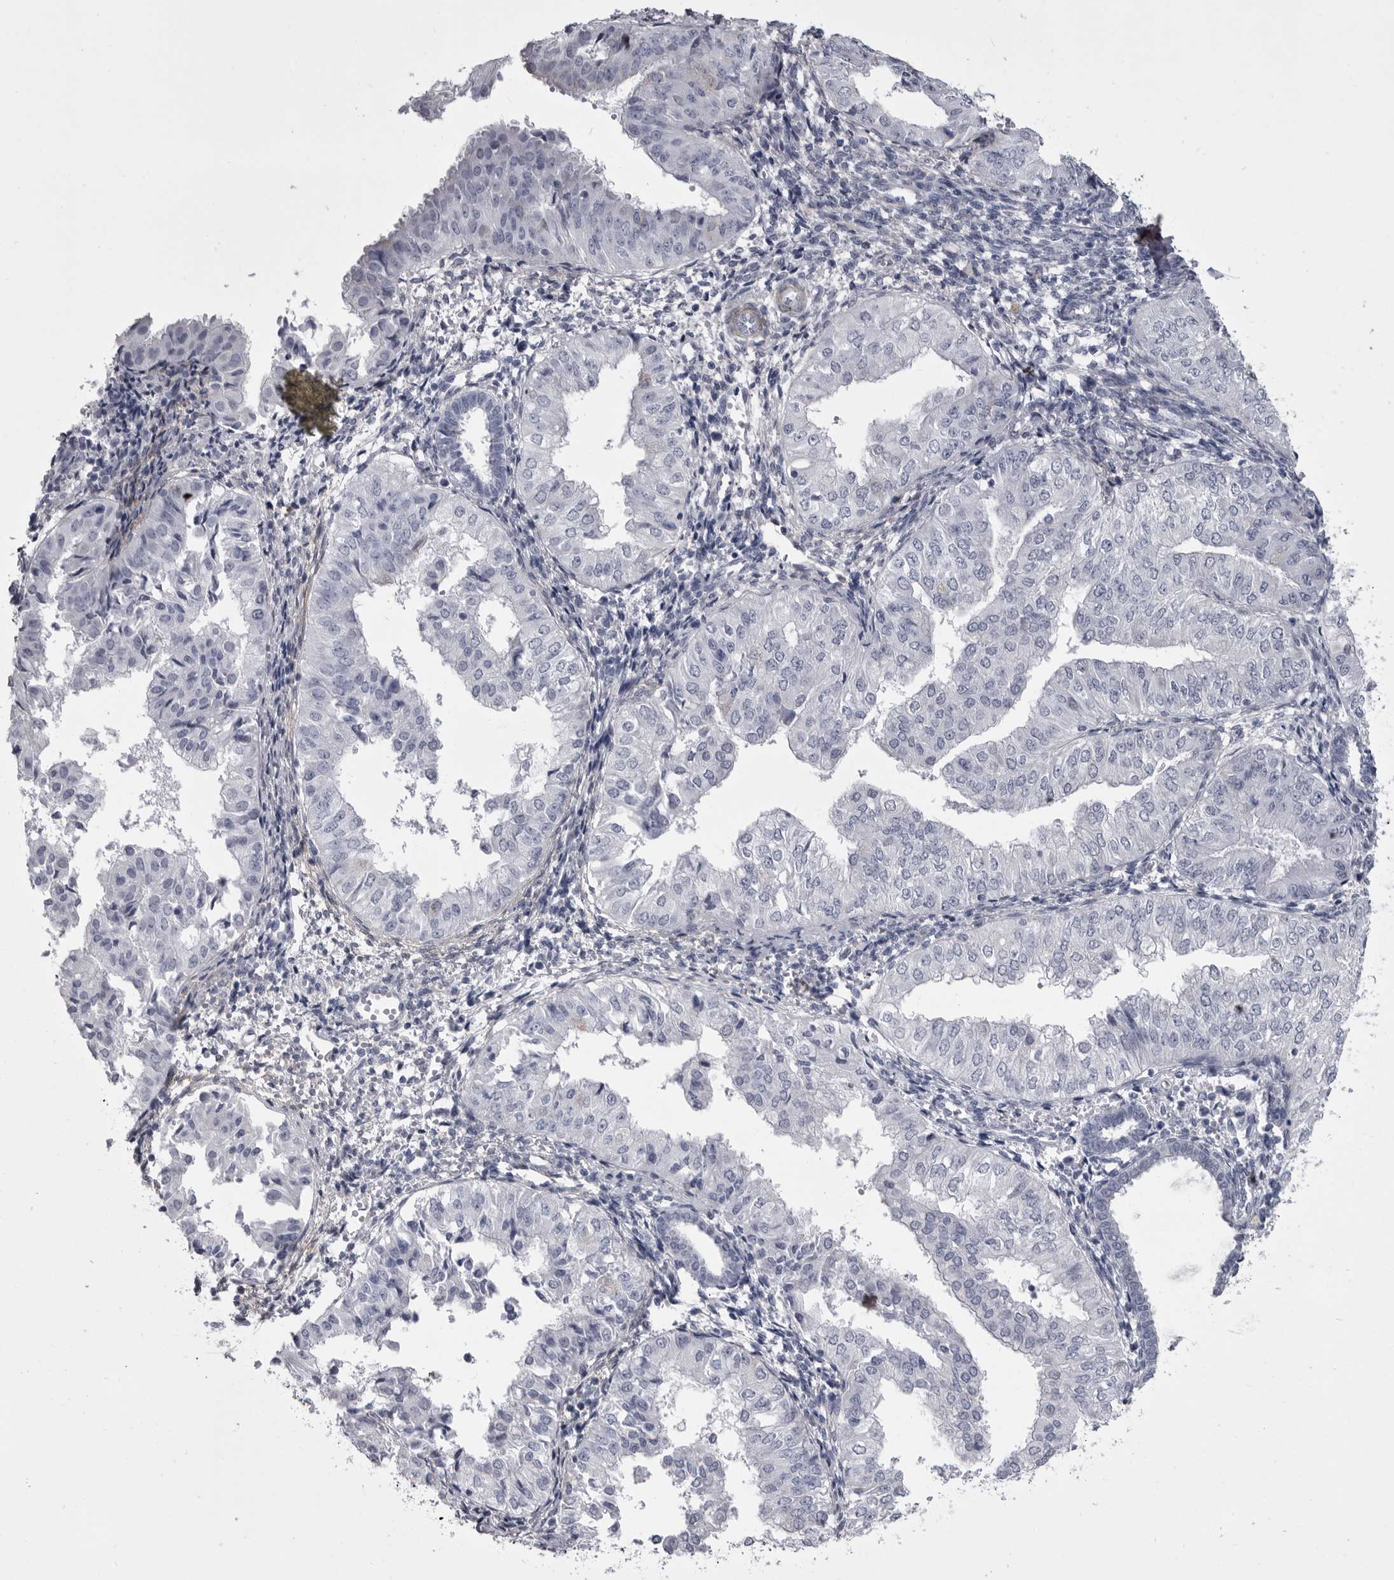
{"staining": {"intensity": "negative", "quantity": "none", "location": "none"}, "tissue": "endometrial cancer", "cell_type": "Tumor cells", "image_type": "cancer", "snomed": [{"axis": "morphology", "description": "Normal tissue, NOS"}, {"axis": "morphology", "description": "Adenocarcinoma, NOS"}, {"axis": "topography", "description": "Endometrium"}], "caption": "This is a histopathology image of immunohistochemistry staining of endometrial adenocarcinoma, which shows no expression in tumor cells.", "gene": "ANK2", "patient": {"sex": "female", "age": 53}}